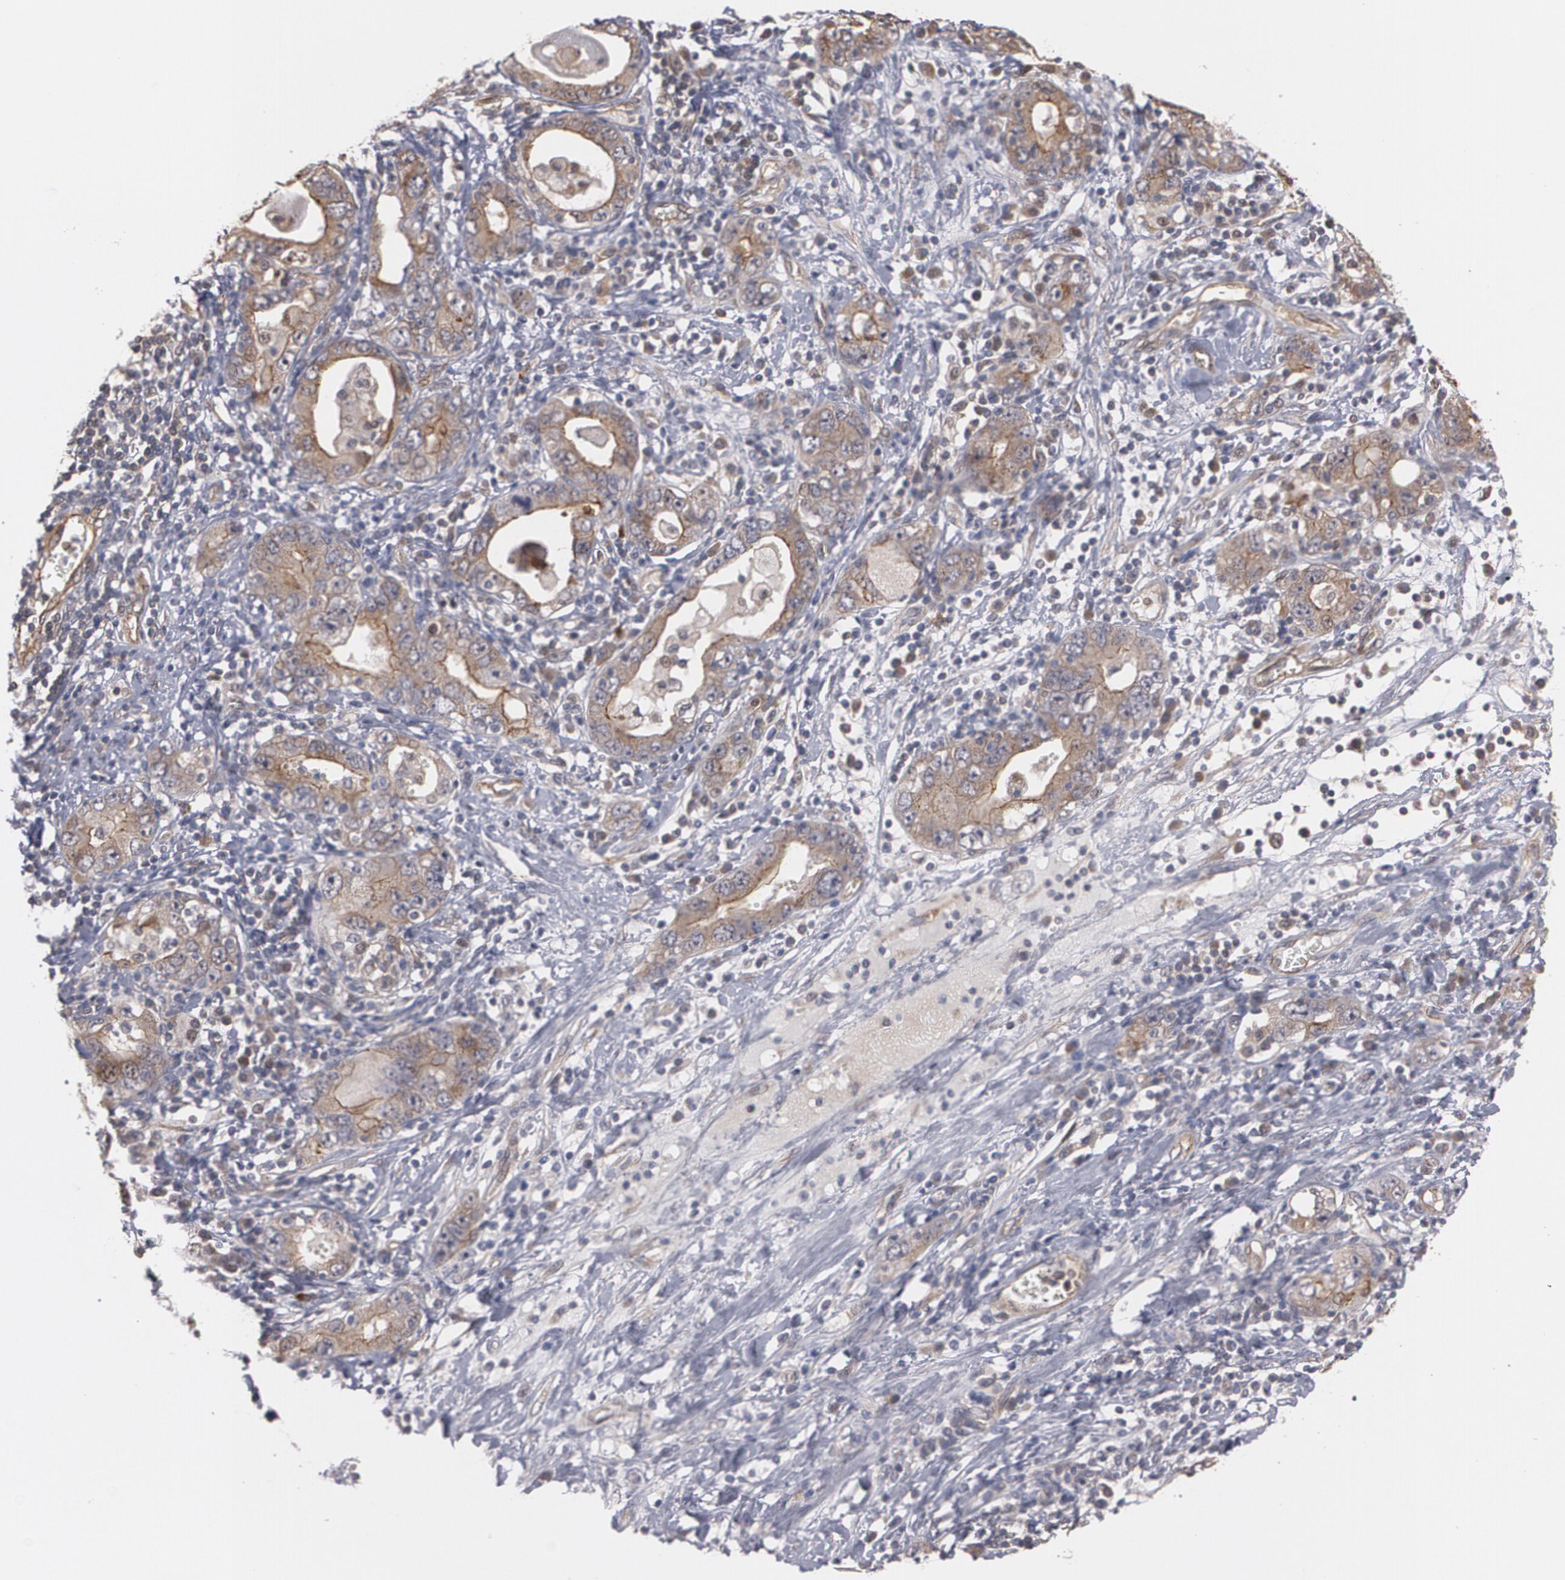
{"staining": {"intensity": "moderate", "quantity": ">75%", "location": "cytoplasmic/membranous"}, "tissue": "stomach cancer", "cell_type": "Tumor cells", "image_type": "cancer", "snomed": [{"axis": "morphology", "description": "Adenocarcinoma, NOS"}, {"axis": "topography", "description": "Stomach, lower"}], "caption": "There is medium levels of moderate cytoplasmic/membranous staining in tumor cells of stomach cancer, as demonstrated by immunohistochemical staining (brown color).", "gene": "TJP1", "patient": {"sex": "female", "age": 93}}